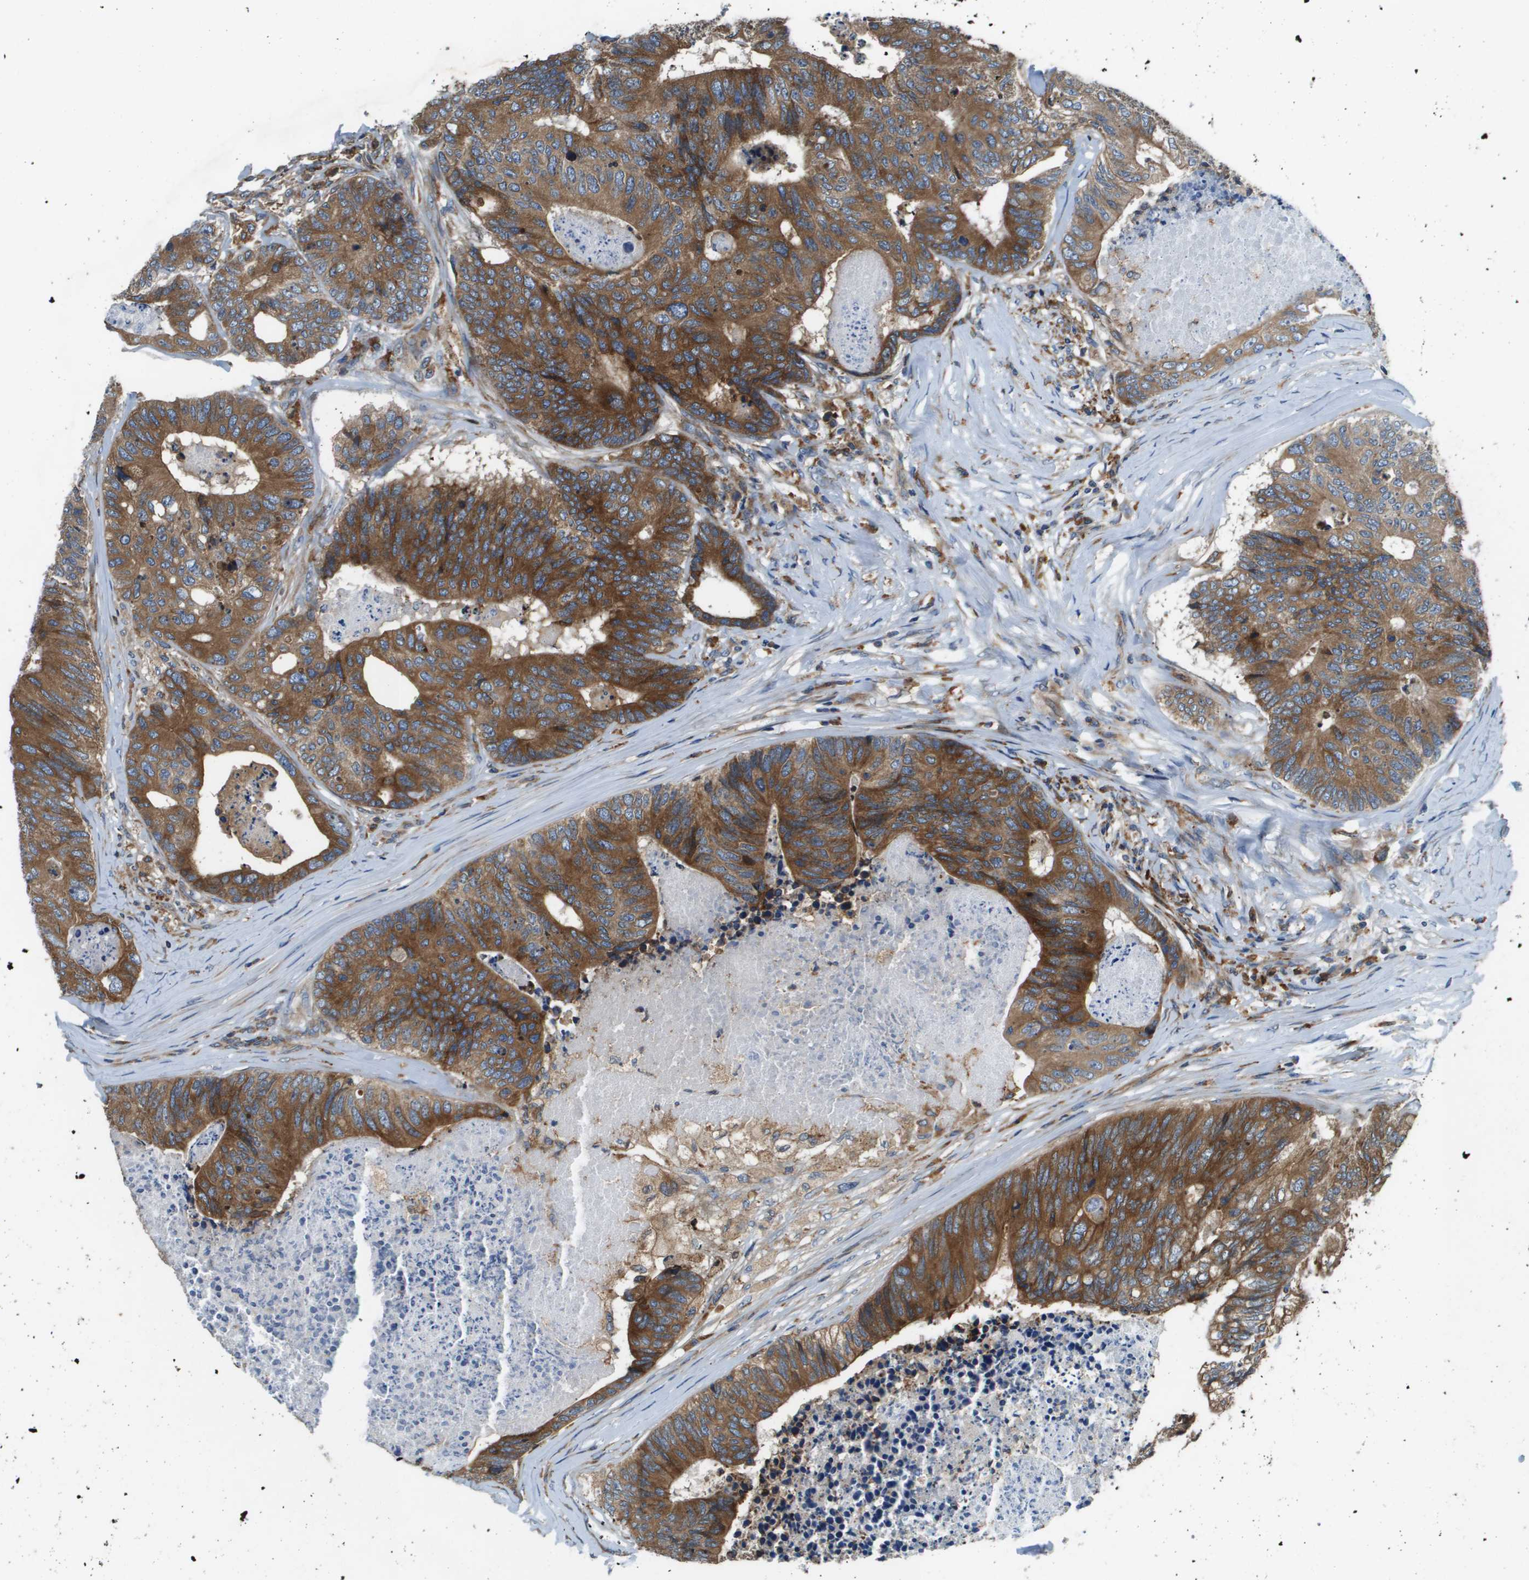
{"staining": {"intensity": "moderate", "quantity": ">75%", "location": "cytoplasmic/membranous"}, "tissue": "colorectal cancer", "cell_type": "Tumor cells", "image_type": "cancer", "snomed": [{"axis": "morphology", "description": "Adenocarcinoma, NOS"}, {"axis": "topography", "description": "Colon"}], "caption": "Colorectal cancer stained for a protein (brown) exhibits moderate cytoplasmic/membranous positive positivity in approximately >75% of tumor cells.", "gene": "CNPY3", "patient": {"sex": "female", "age": 67}}